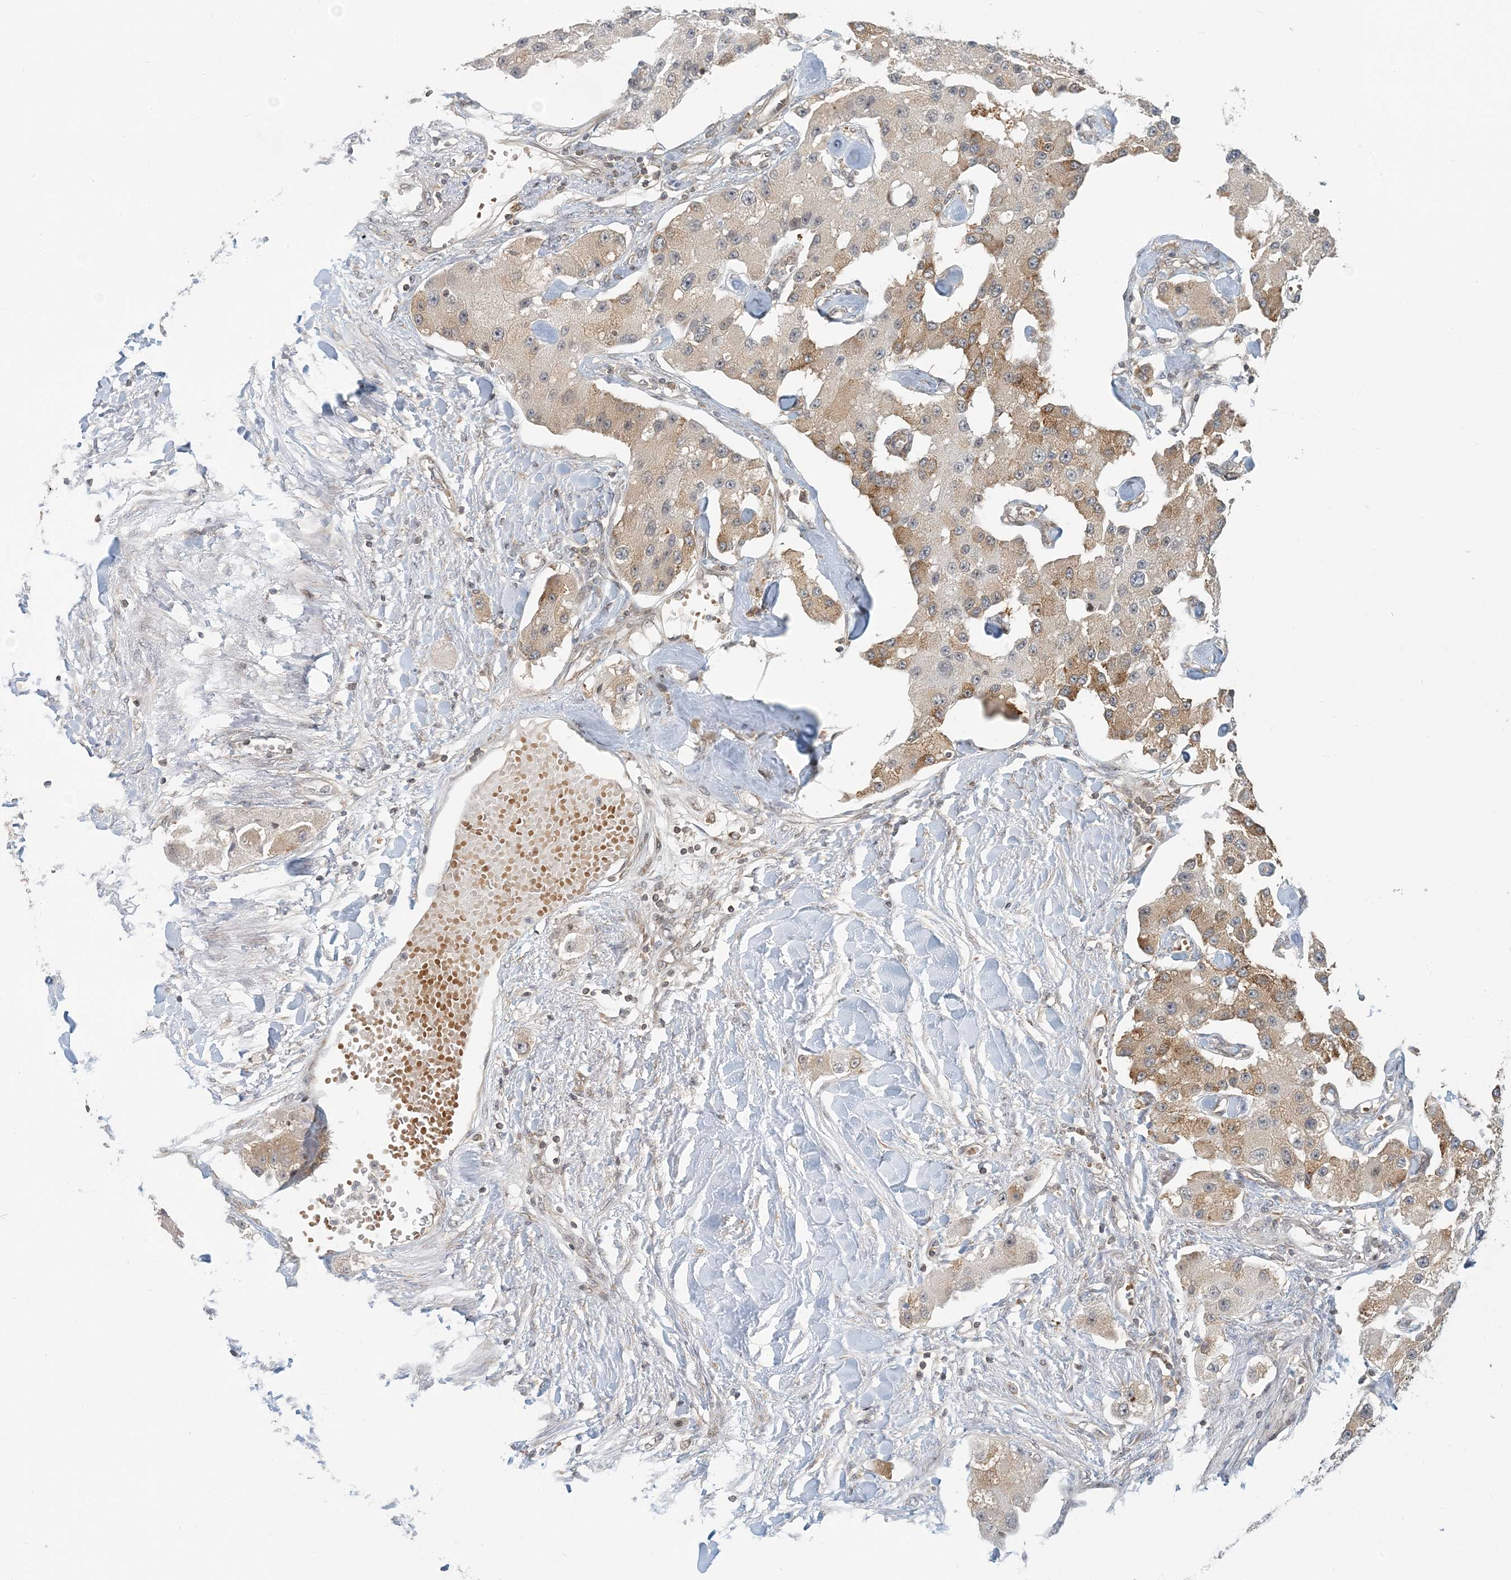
{"staining": {"intensity": "weak", "quantity": "25%-75%", "location": "cytoplasmic/membranous"}, "tissue": "carcinoid", "cell_type": "Tumor cells", "image_type": "cancer", "snomed": [{"axis": "morphology", "description": "Carcinoid, malignant, NOS"}, {"axis": "topography", "description": "Pancreas"}], "caption": "A low amount of weak cytoplasmic/membranous staining is seen in approximately 25%-75% of tumor cells in carcinoid (malignant) tissue. The staining was performed using DAB to visualize the protein expression in brown, while the nuclei were stained in blue with hematoxylin (Magnification: 20x).", "gene": "ATP13A2", "patient": {"sex": "male", "age": 41}}